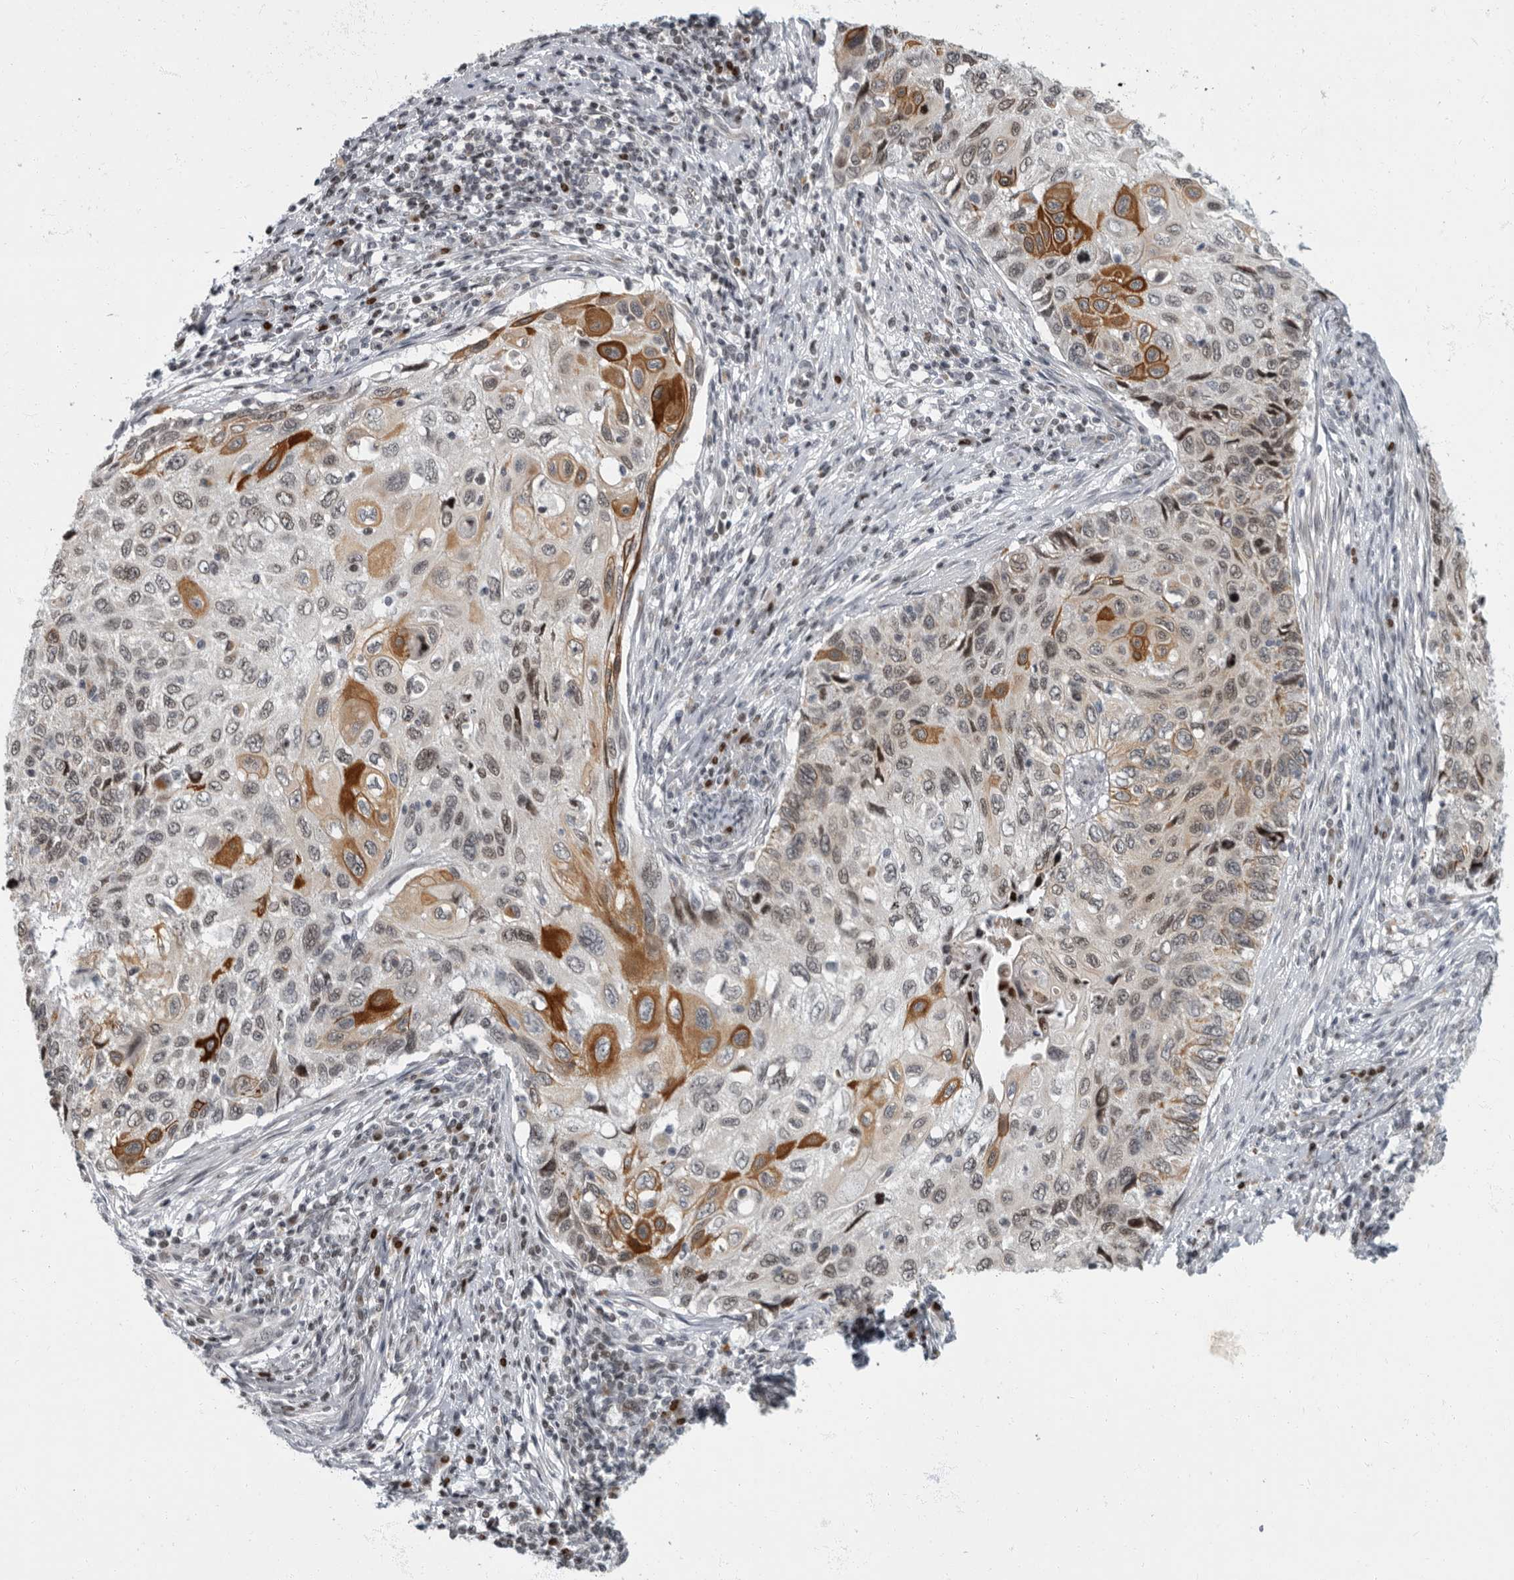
{"staining": {"intensity": "strong", "quantity": "<25%", "location": "cytoplasmic/membranous"}, "tissue": "cervical cancer", "cell_type": "Tumor cells", "image_type": "cancer", "snomed": [{"axis": "morphology", "description": "Squamous cell carcinoma, NOS"}, {"axis": "topography", "description": "Cervix"}], "caption": "IHC (DAB (3,3'-diaminobenzidine)) staining of cervical cancer (squamous cell carcinoma) demonstrates strong cytoplasmic/membranous protein staining in about <25% of tumor cells.", "gene": "EVI5", "patient": {"sex": "female", "age": 70}}